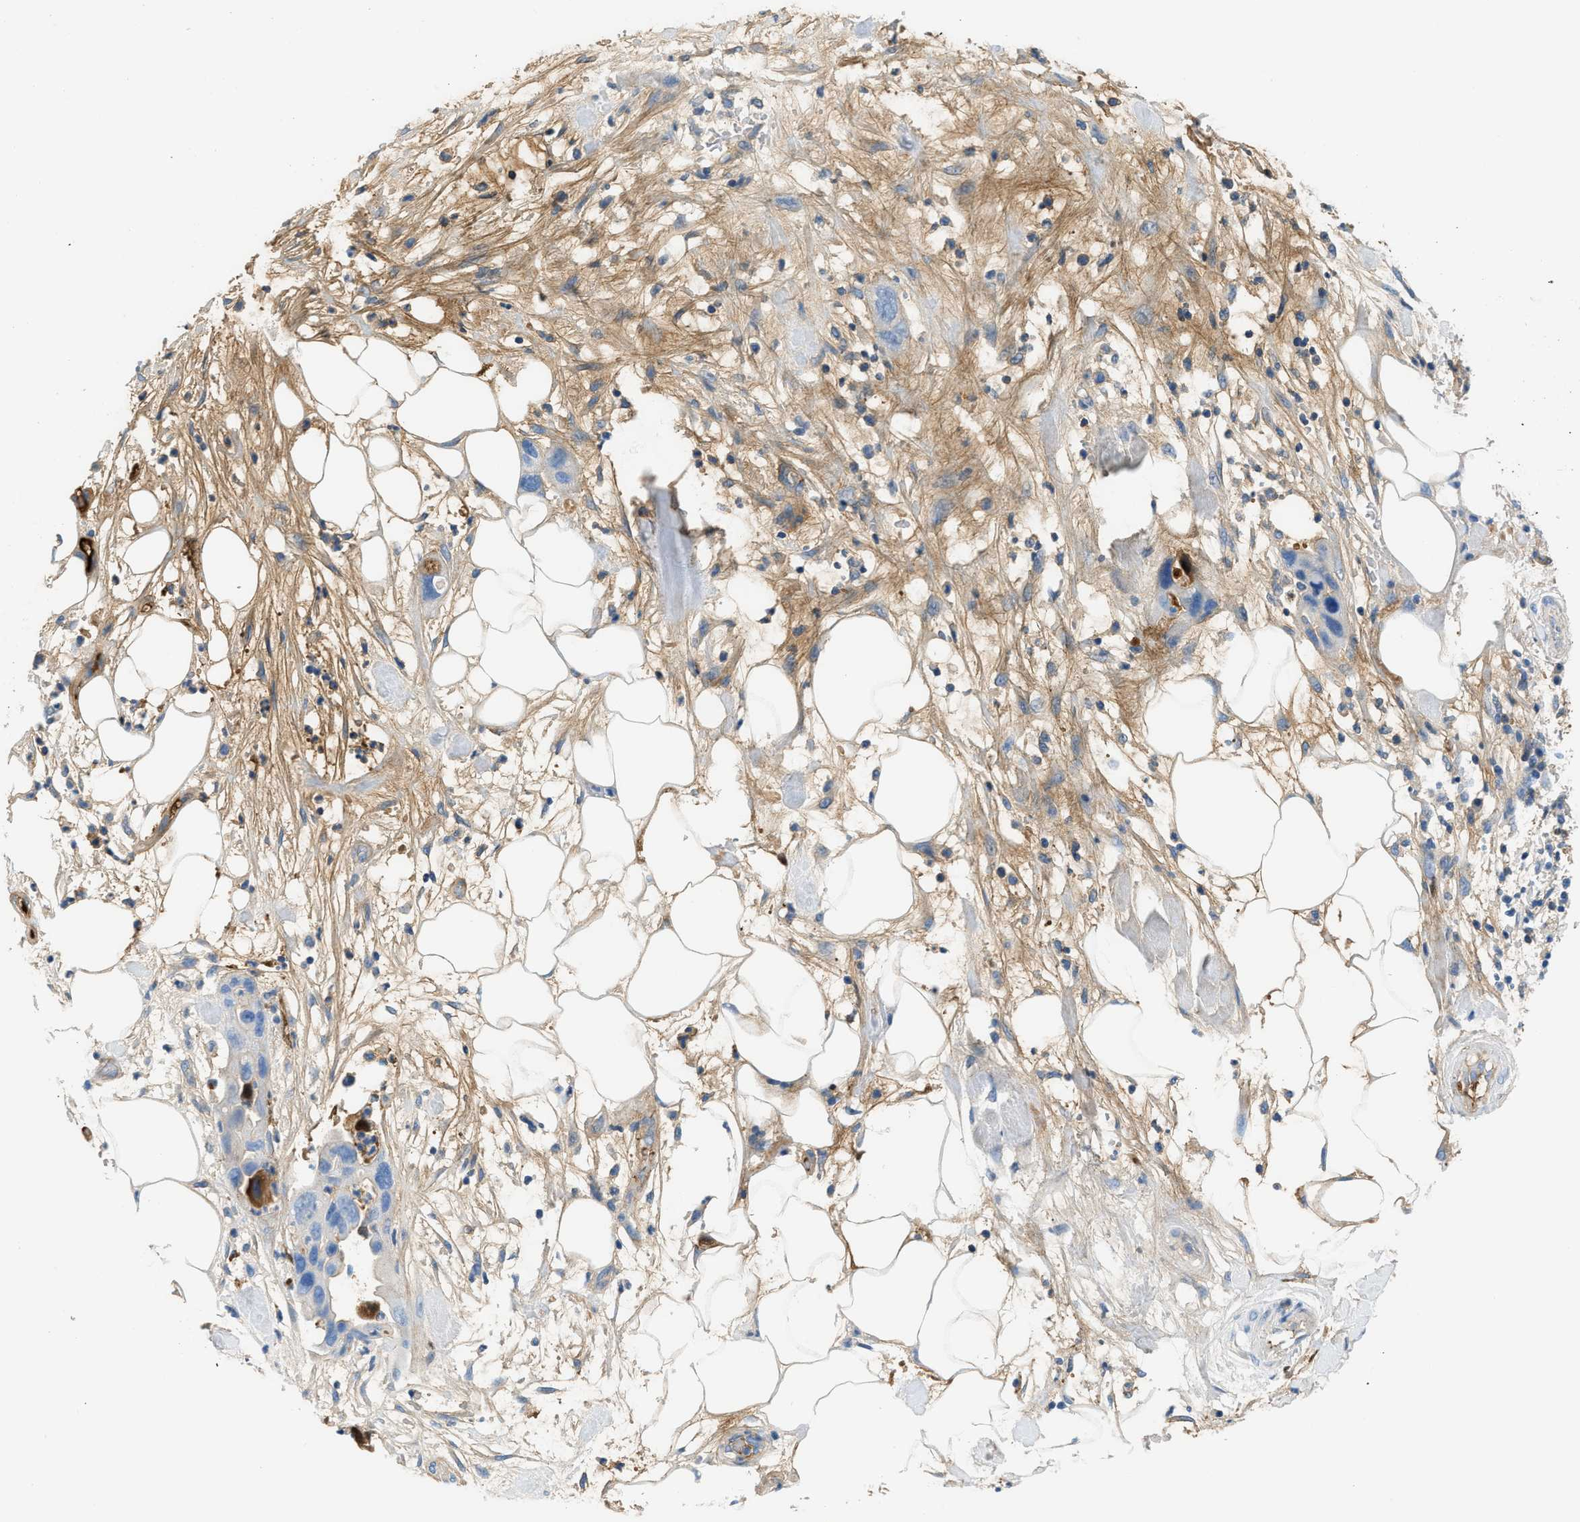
{"staining": {"intensity": "negative", "quantity": "none", "location": "none"}, "tissue": "pancreatic cancer", "cell_type": "Tumor cells", "image_type": "cancer", "snomed": [{"axis": "morphology", "description": "Adenocarcinoma, NOS"}, {"axis": "topography", "description": "Pancreas"}], "caption": "This micrograph is of pancreatic cancer stained with IHC to label a protein in brown with the nuclei are counter-stained blue. There is no positivity in tumor cells. (Immunohistochemistry (ihc), brightfield microscopy, high magnification).", "gene": "CFI", "patient": {"sex": "female", "age": 71}}